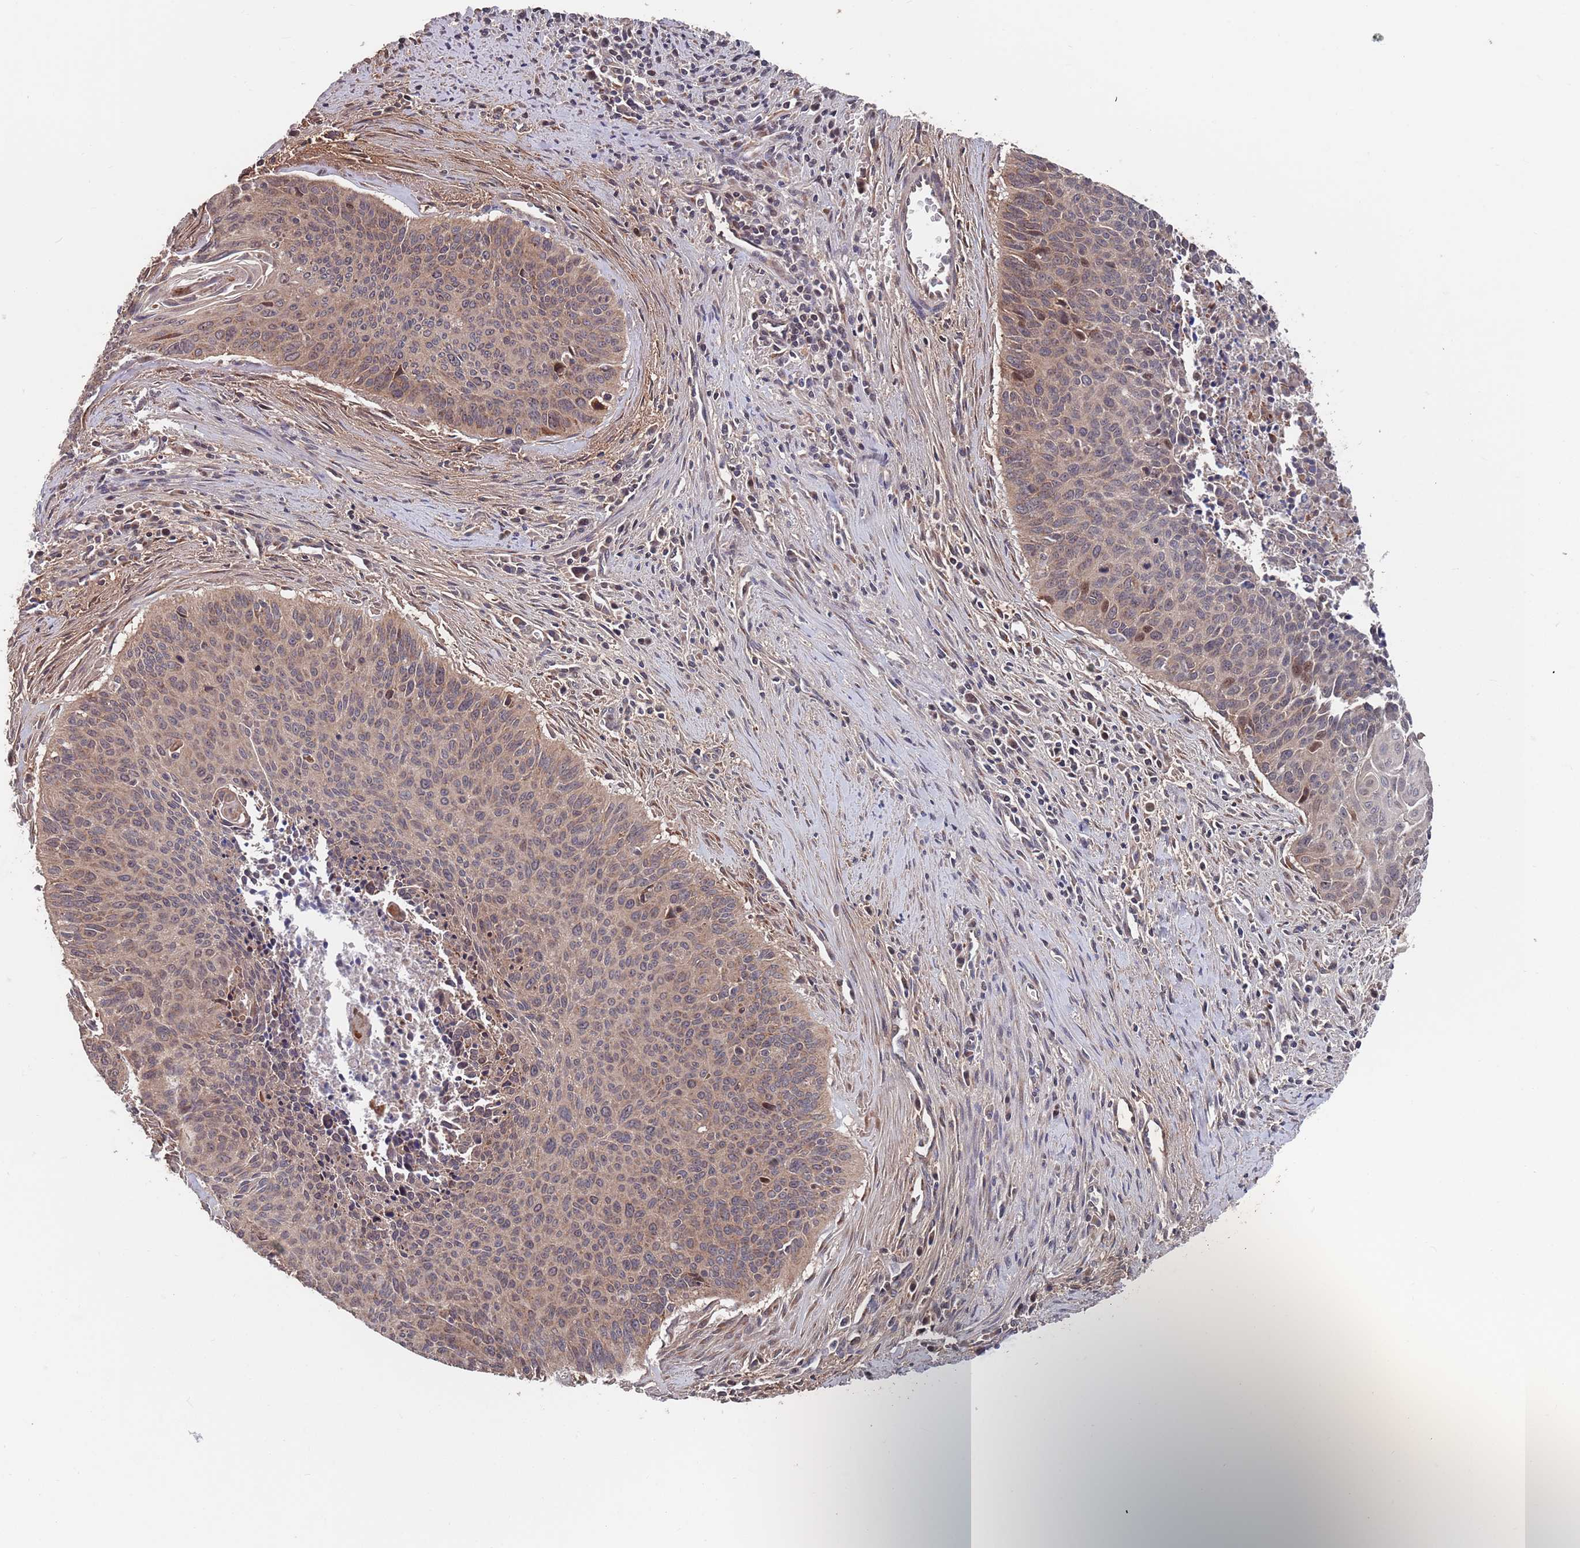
{"staining": {"intensity": "weak", "quantity": ">75%", "location": "cytoplasmic/membranous"}, "tissue": "cervical cancer", "cell_type": "Tumor cells", "image_type": "cancer", "snomed": [{"axis": "morphology", "description": "Squamous cell carcinoma, NOS"}, {"axis": "topography", "description": "Cervix"}], "caption": "An image of cervical cancer (squamous cell carcinoma) stained for a protein shows weak cytoplasmic/membranous brown staining in tumor cells.", "gene": "UNC45A", "patient": {"sex": "female", "age": 55}}